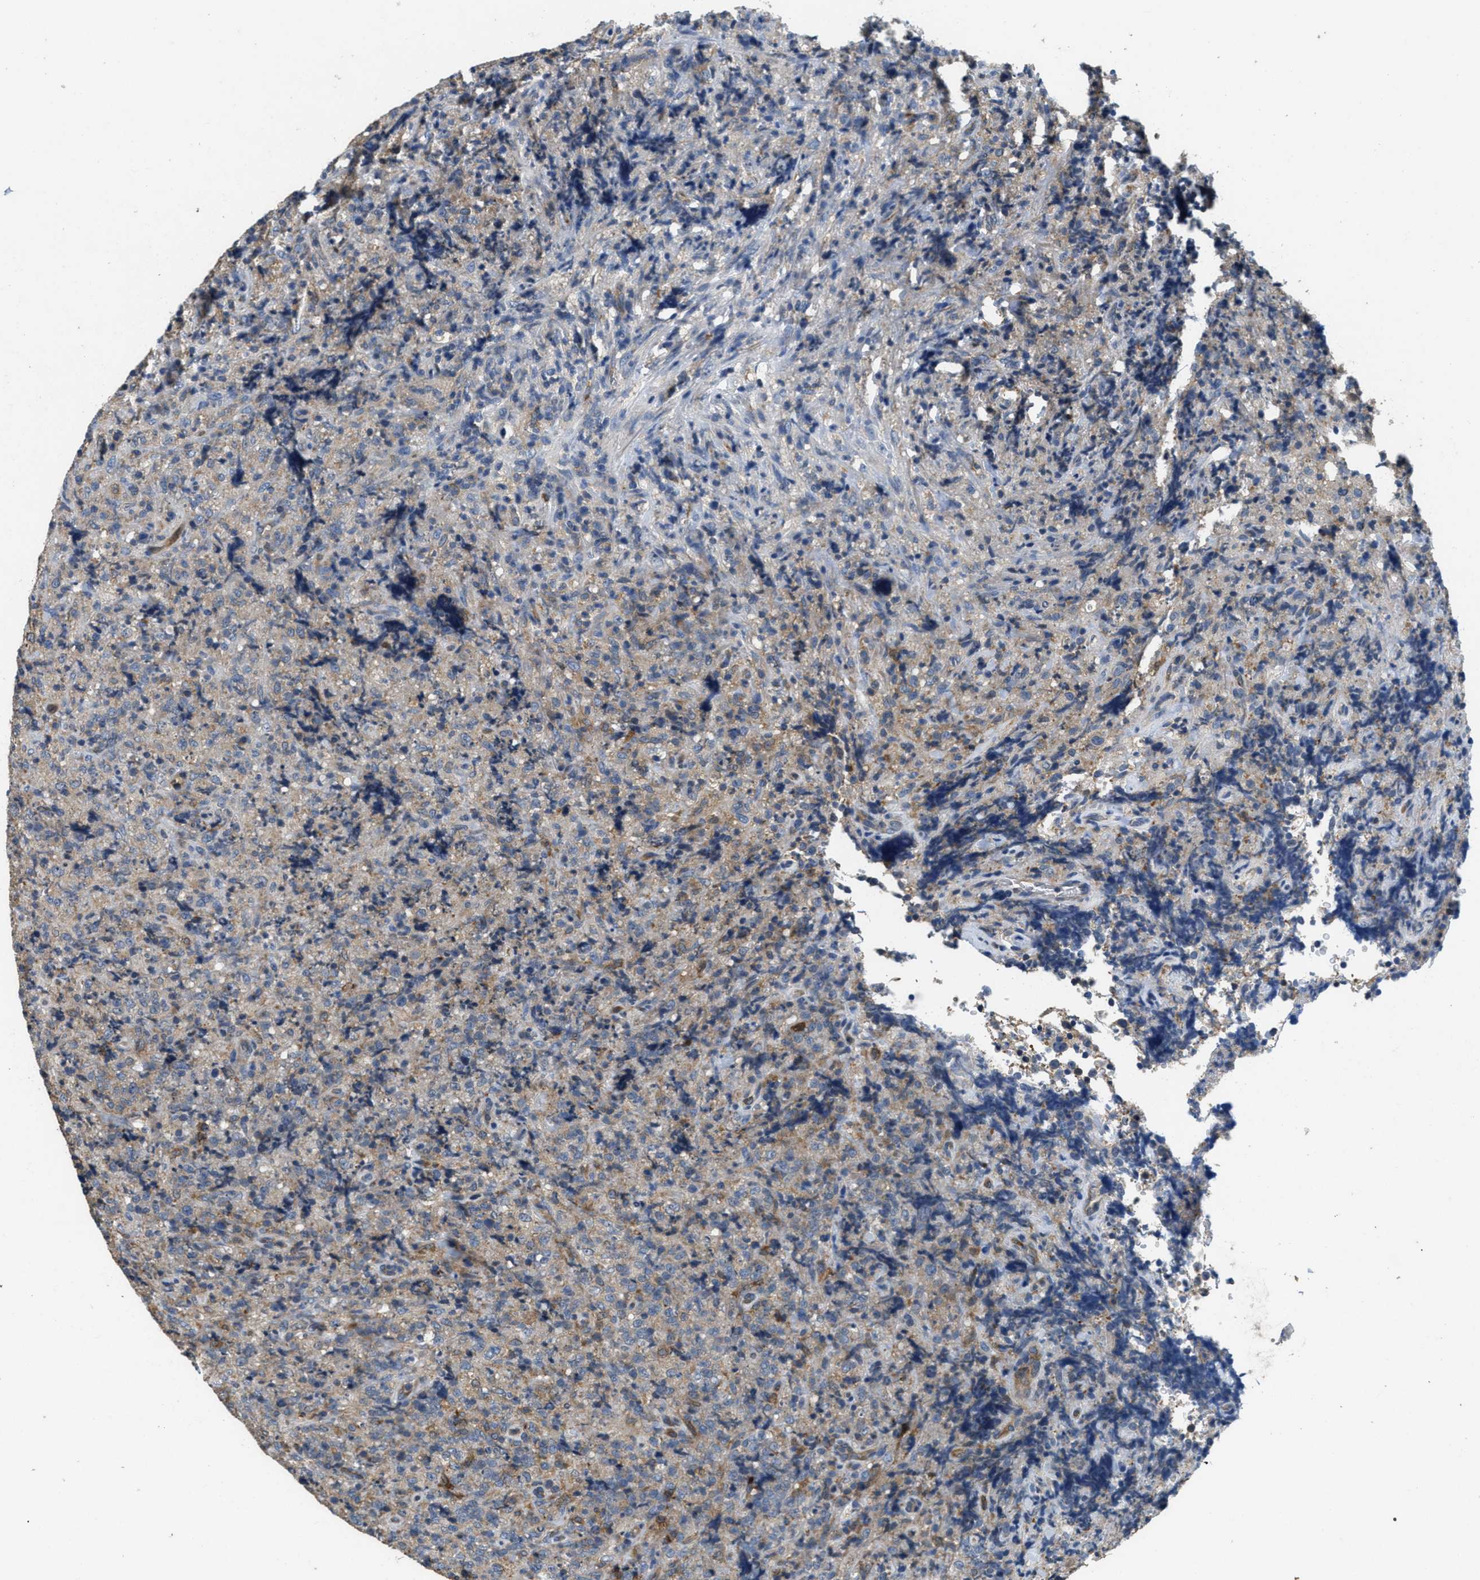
{"staining": {"intensity": "moderate", "quantity": "25%-75%", "location": "cytoplasmic/membranous"}, "tissue": "lymphoma", "cell_type": "Tumor cells", "image_type": "cancer", "snomed": [{"axis": "morphology", "description": "Malignant lymphoma, non-Hodgkin's type, High grade"}, {"axis": "topography", "description": "Tonsil"}], "caption": "High-power microscopy captured an IHC photomicrograph of high-grade malignant lymphoma, non-Hodgkin's type, revealing moderate cytoplasmic/membranous expression in about 25%-75% of tumor cells.", "gene": "DGKE", "patient": {"sex": "female", "age": 36}}